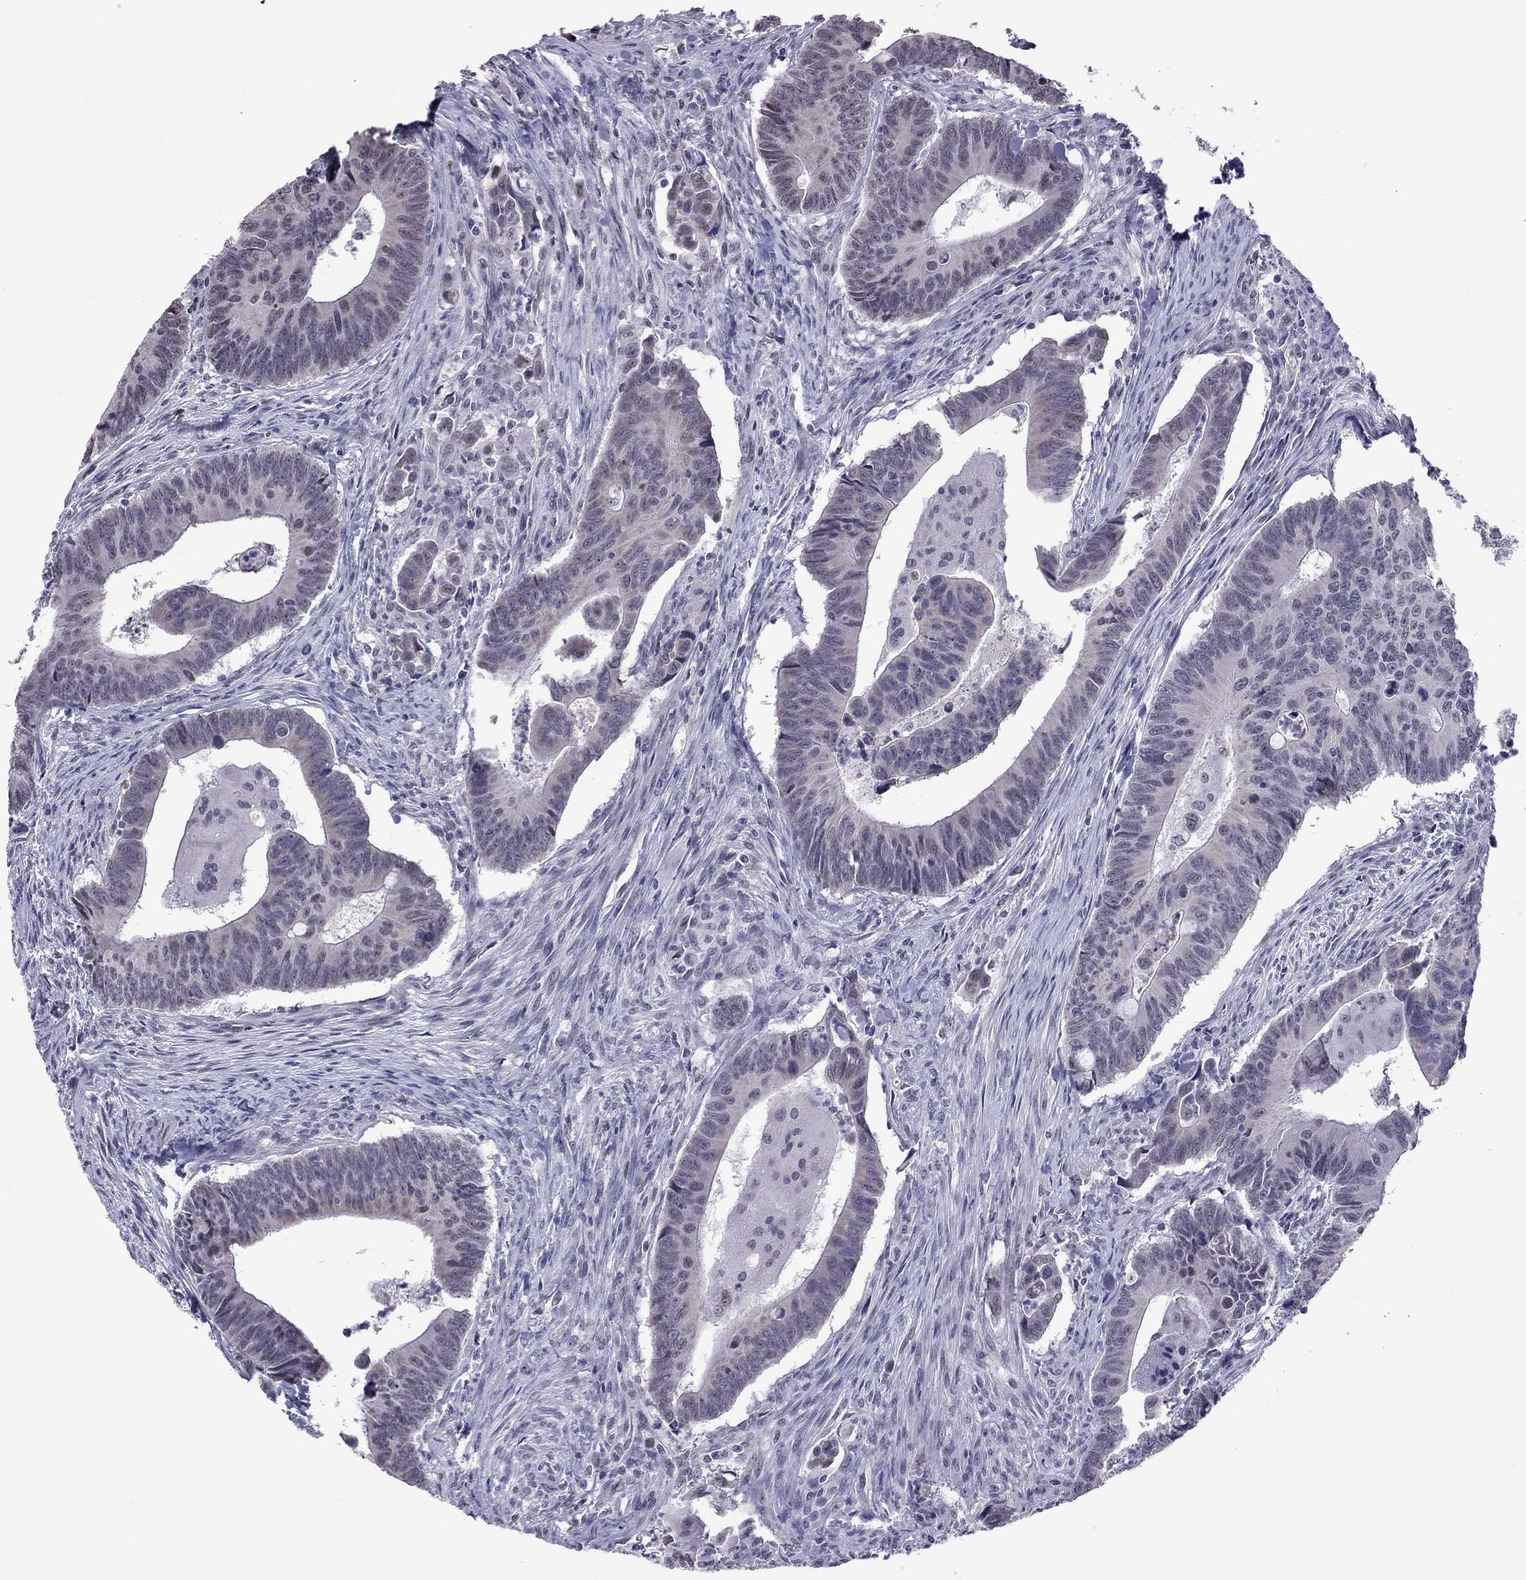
{"staining": {"intensity": "negative", "quantity": "none", "location": "none"}, "tissue": "colorectal cancer", "cell_type": "Tumor cells", "image_type": "cancer", "snomed": [{"axis": "morphology", "description": "Adenocarcinoma, NOS"}, {"axis": "topography", "description": "Rectum"}], "caption": "The image exhibits no significant expression in tumor cells of colorectal cancer. (Brightfield microscopy of DAB IHC at high magnification).", "gene": "PPP1R3A", "patient": {"sex": "male", "age": 67}}